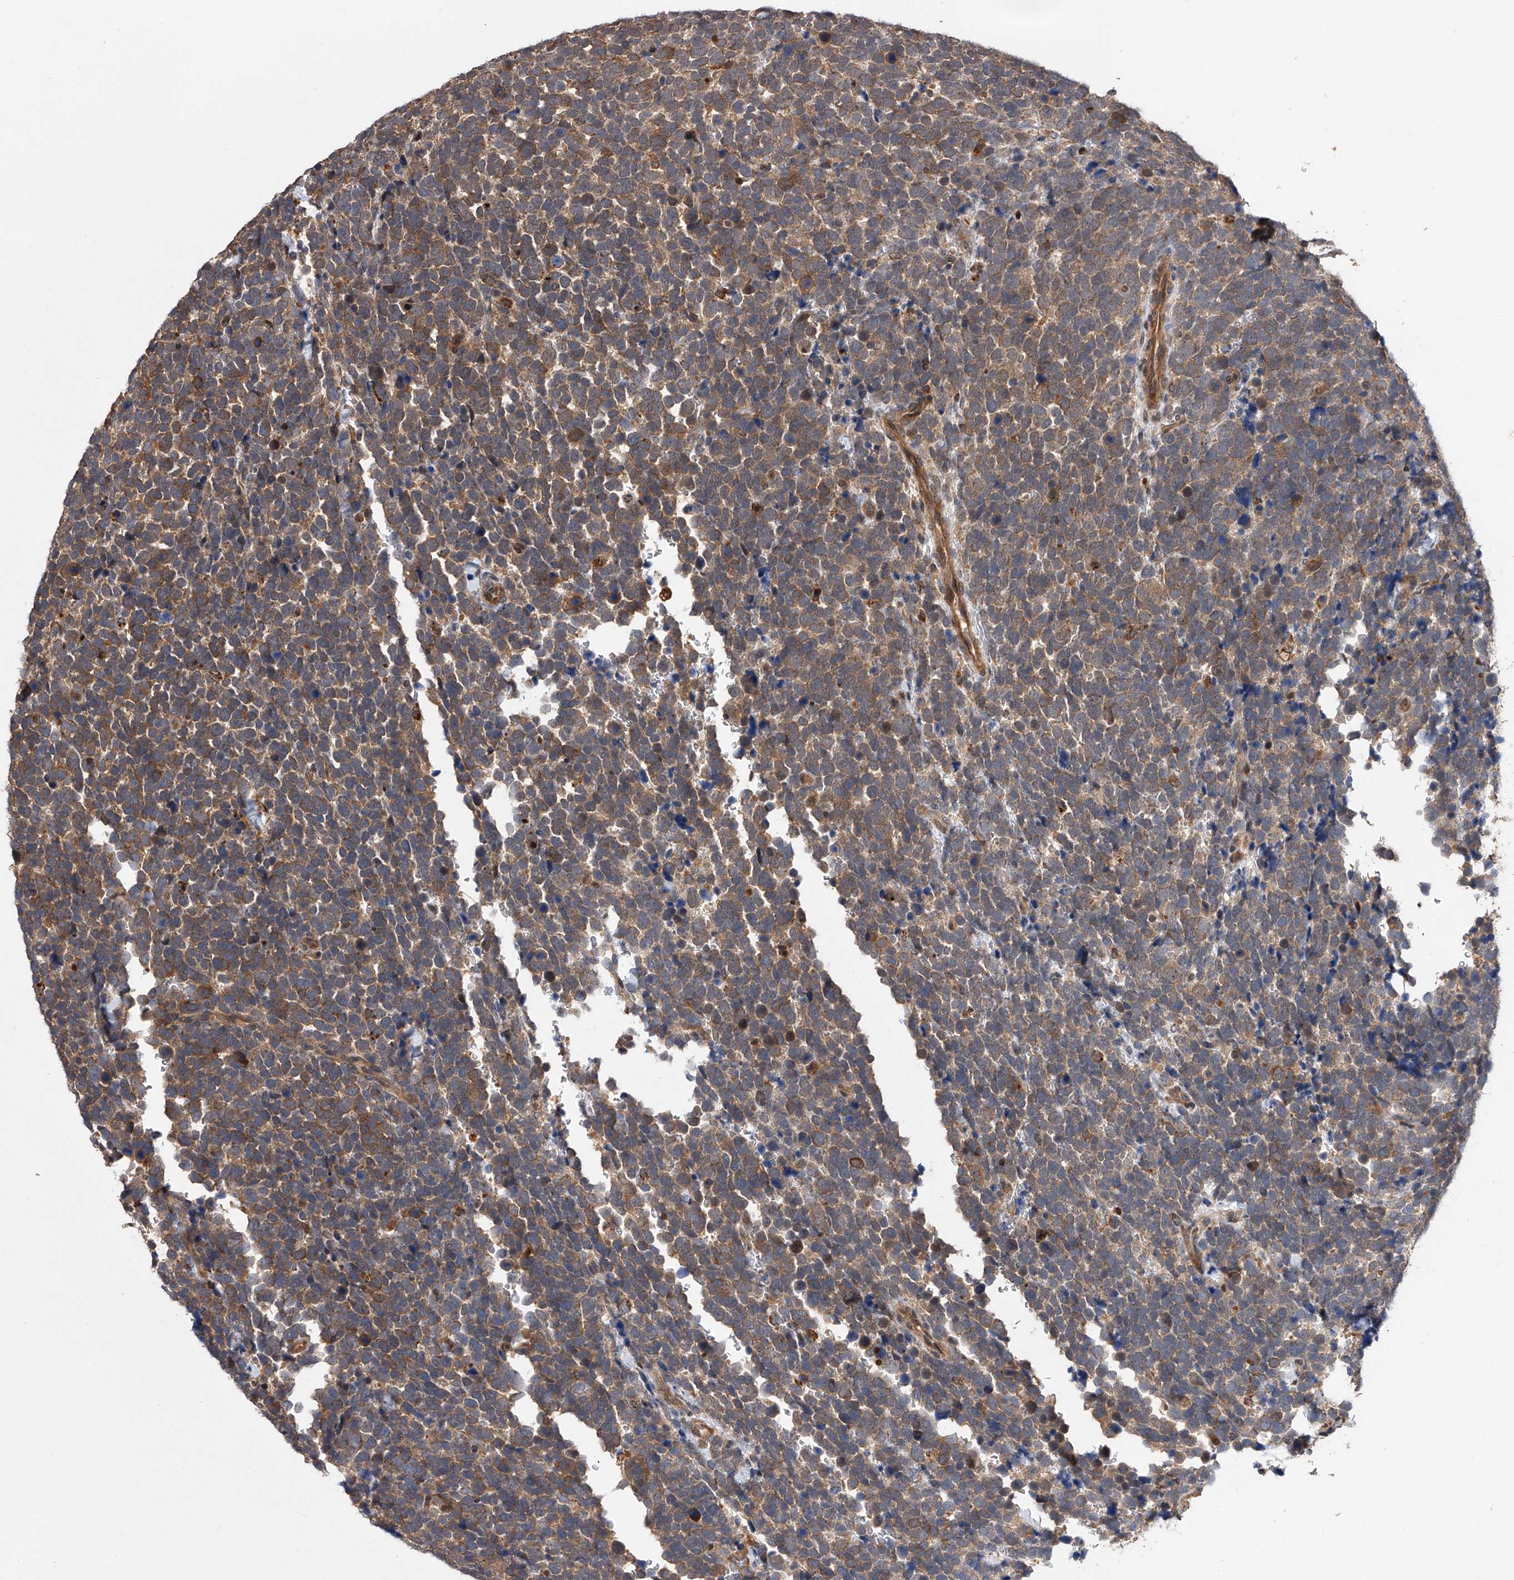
{"staining": {"intensity": "moderate", "quantity": ">75%", "location": "cytoplasmic/membranous"}, "tissue": "urothelial cancer", "cell_type": "Tumor cells", "image_type": "cancer", "snomed": [{"axis": "morphology", "description": "Urothelial carcinoma, High grade"}, {"axis": "topography", "description": "Urinary bladder"}], "caption": "Immunohistochemical staining of urothelial cancer displays medium levels of moderate cytoplasmic/membranous positivity in about >75% of tumor cells.", "gene": "GMDS", "patient": {"sex": "female", "age": 82}}